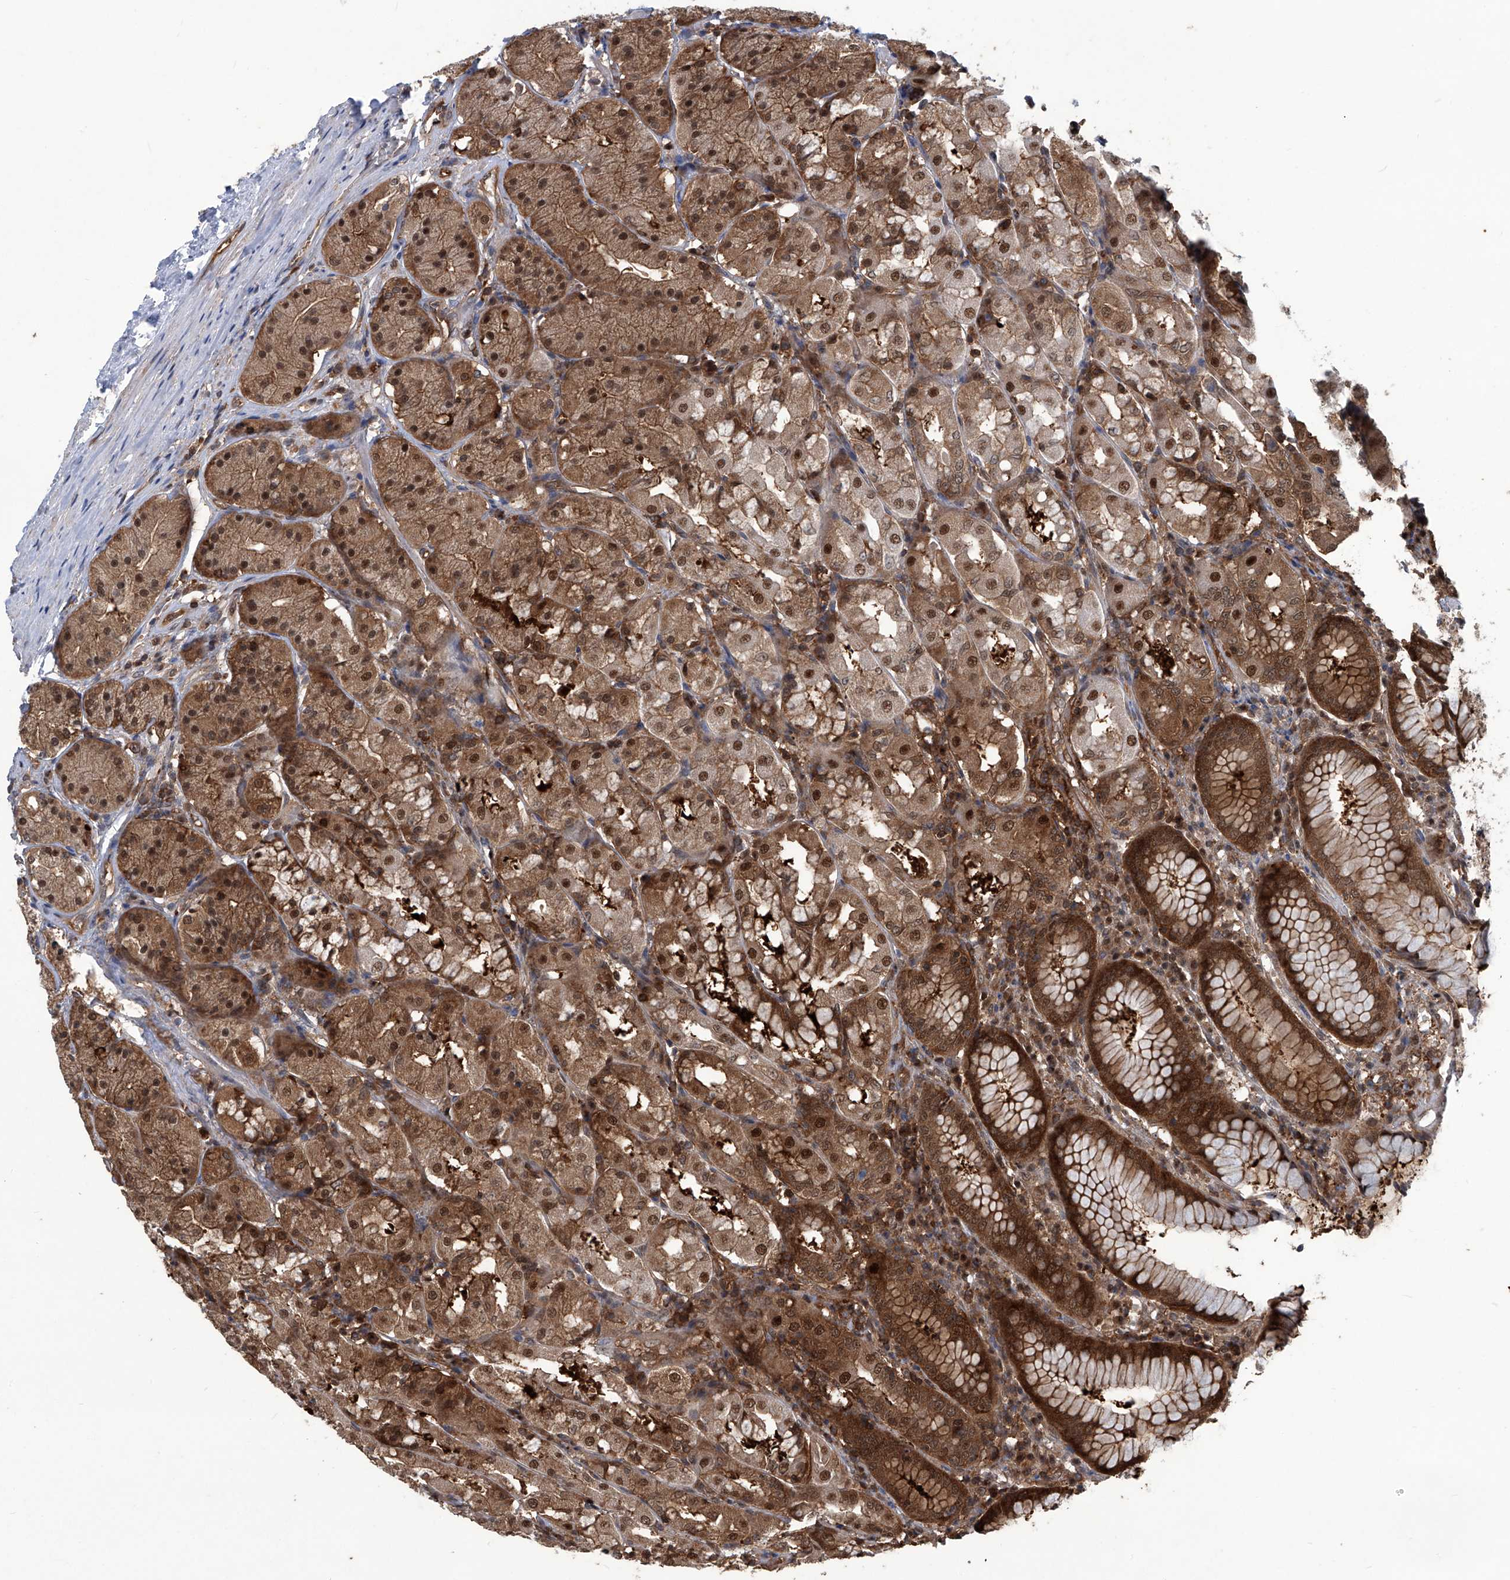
{"staining": {"intensity": "moderate", "quantity": ">75%", "location": "cytoplasmic/membranous,nuclear"}, "tissue": "stomach", "cell_type": "Glandular cells", "image_type": "normal", "snomed": [{"axis": "morphology", "description": "Normal tissue, NOS"}, {"axis": "topography", "description": "Stomach"}, {"axis": "topography", "description": "Stomach, lower"}], "caption": "Stomach stained with a protein marker exhibits moderate staining in glandular cells.", "gene": "PSMB1", "patient": {"sex": "female", "age": 56}}